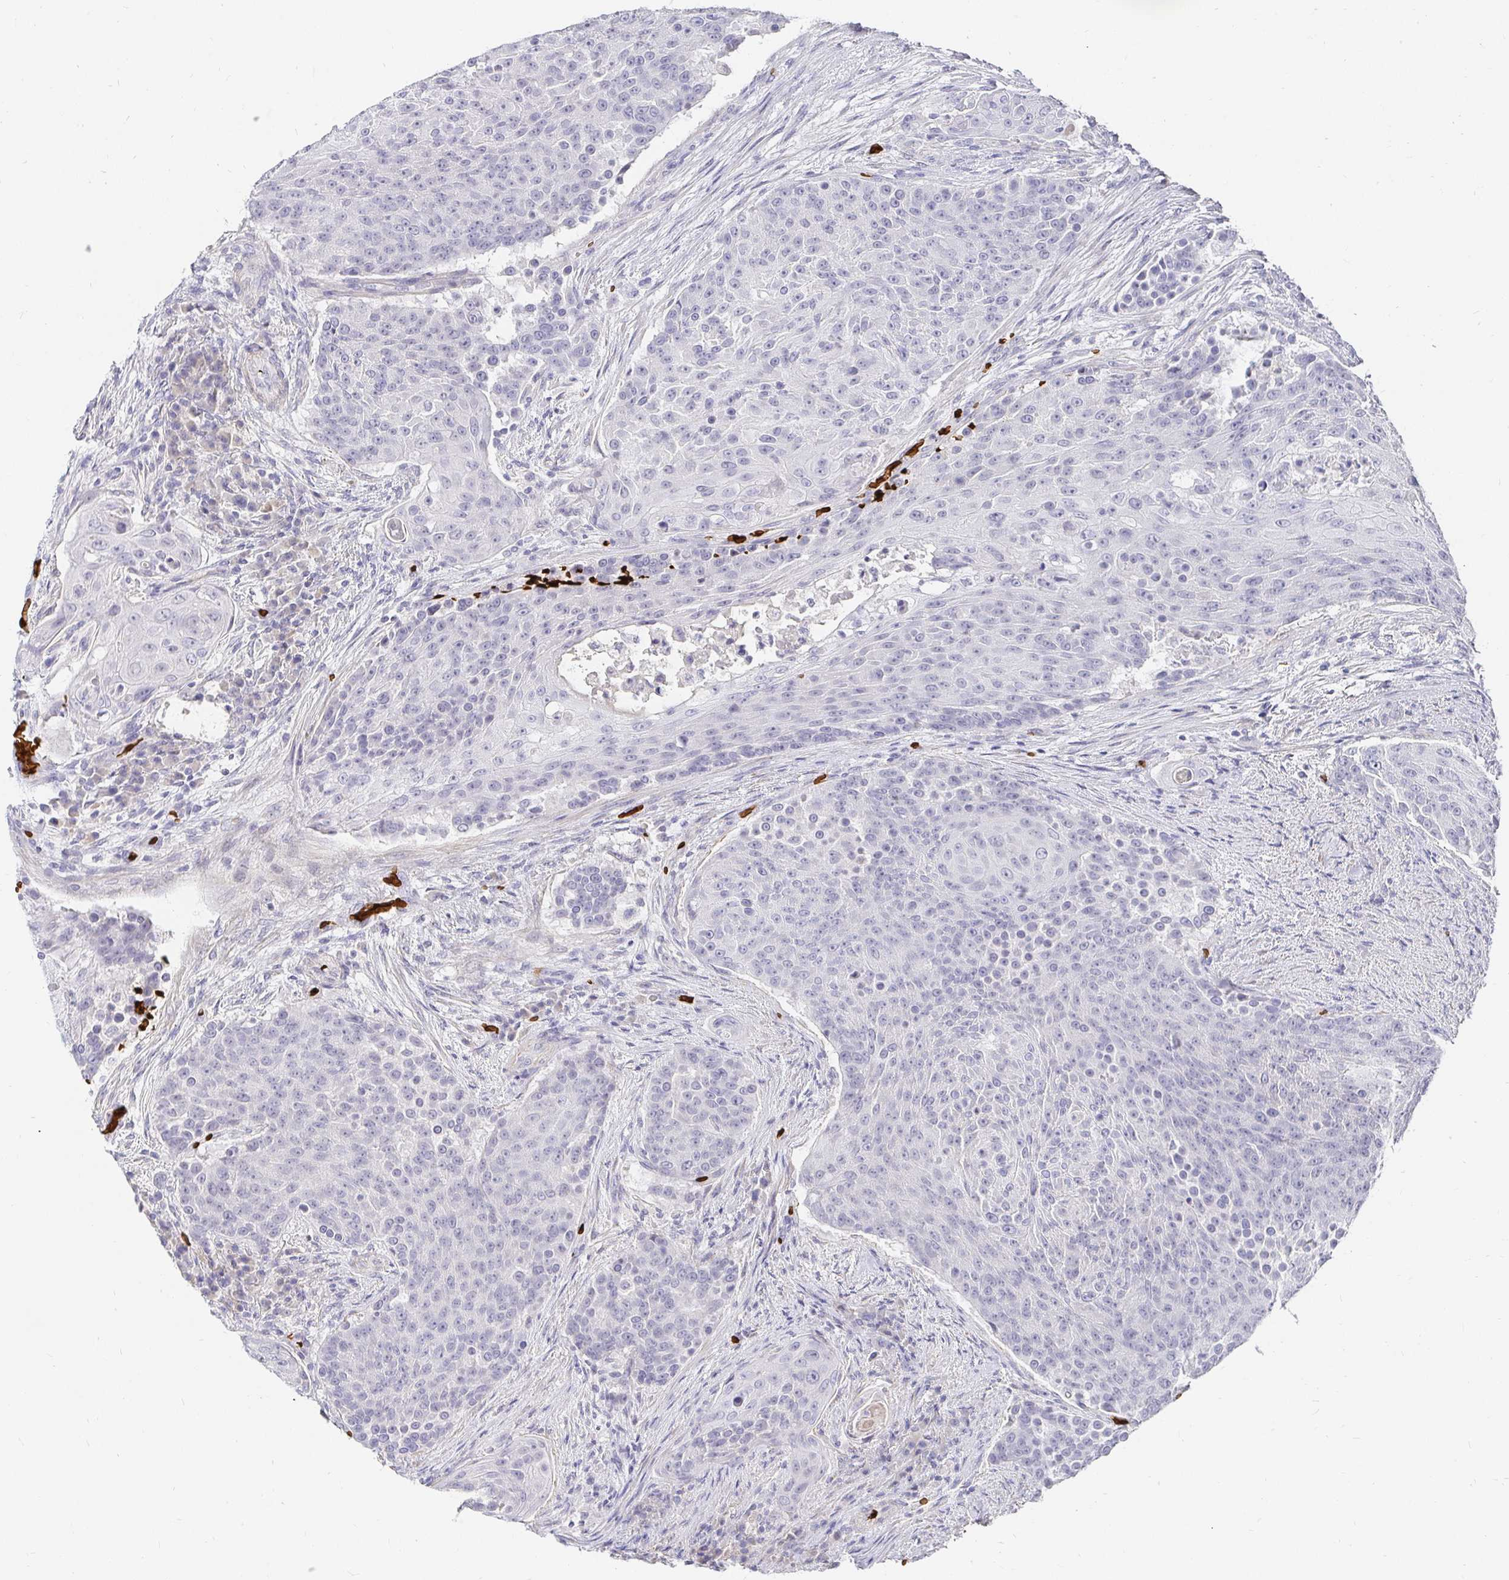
{"staining": {"intensity": "negative", "quantity": "none", "location": "none"}, "tissue": "urothelial cancer", "cell_type": "Tumor cells", "image_type": "cancer", "snomed": [{"axis": "morphology", "description": "Urothelial carcinoma, High grade"}, {"axis": "topography", "description": "Urinary bladder"}], "caption": "High magnification brightfield microscopy of urothelial cancer stained with DAB (brown) and counterstained with hematoxylin (blue): tumor cells show no significant positivity. (DAB (3,3'-diaminobenzidine) IHC with hematoxylin counter stain).", "gene": "FGF21", "patient": {"sex": "female", "age": 63}}